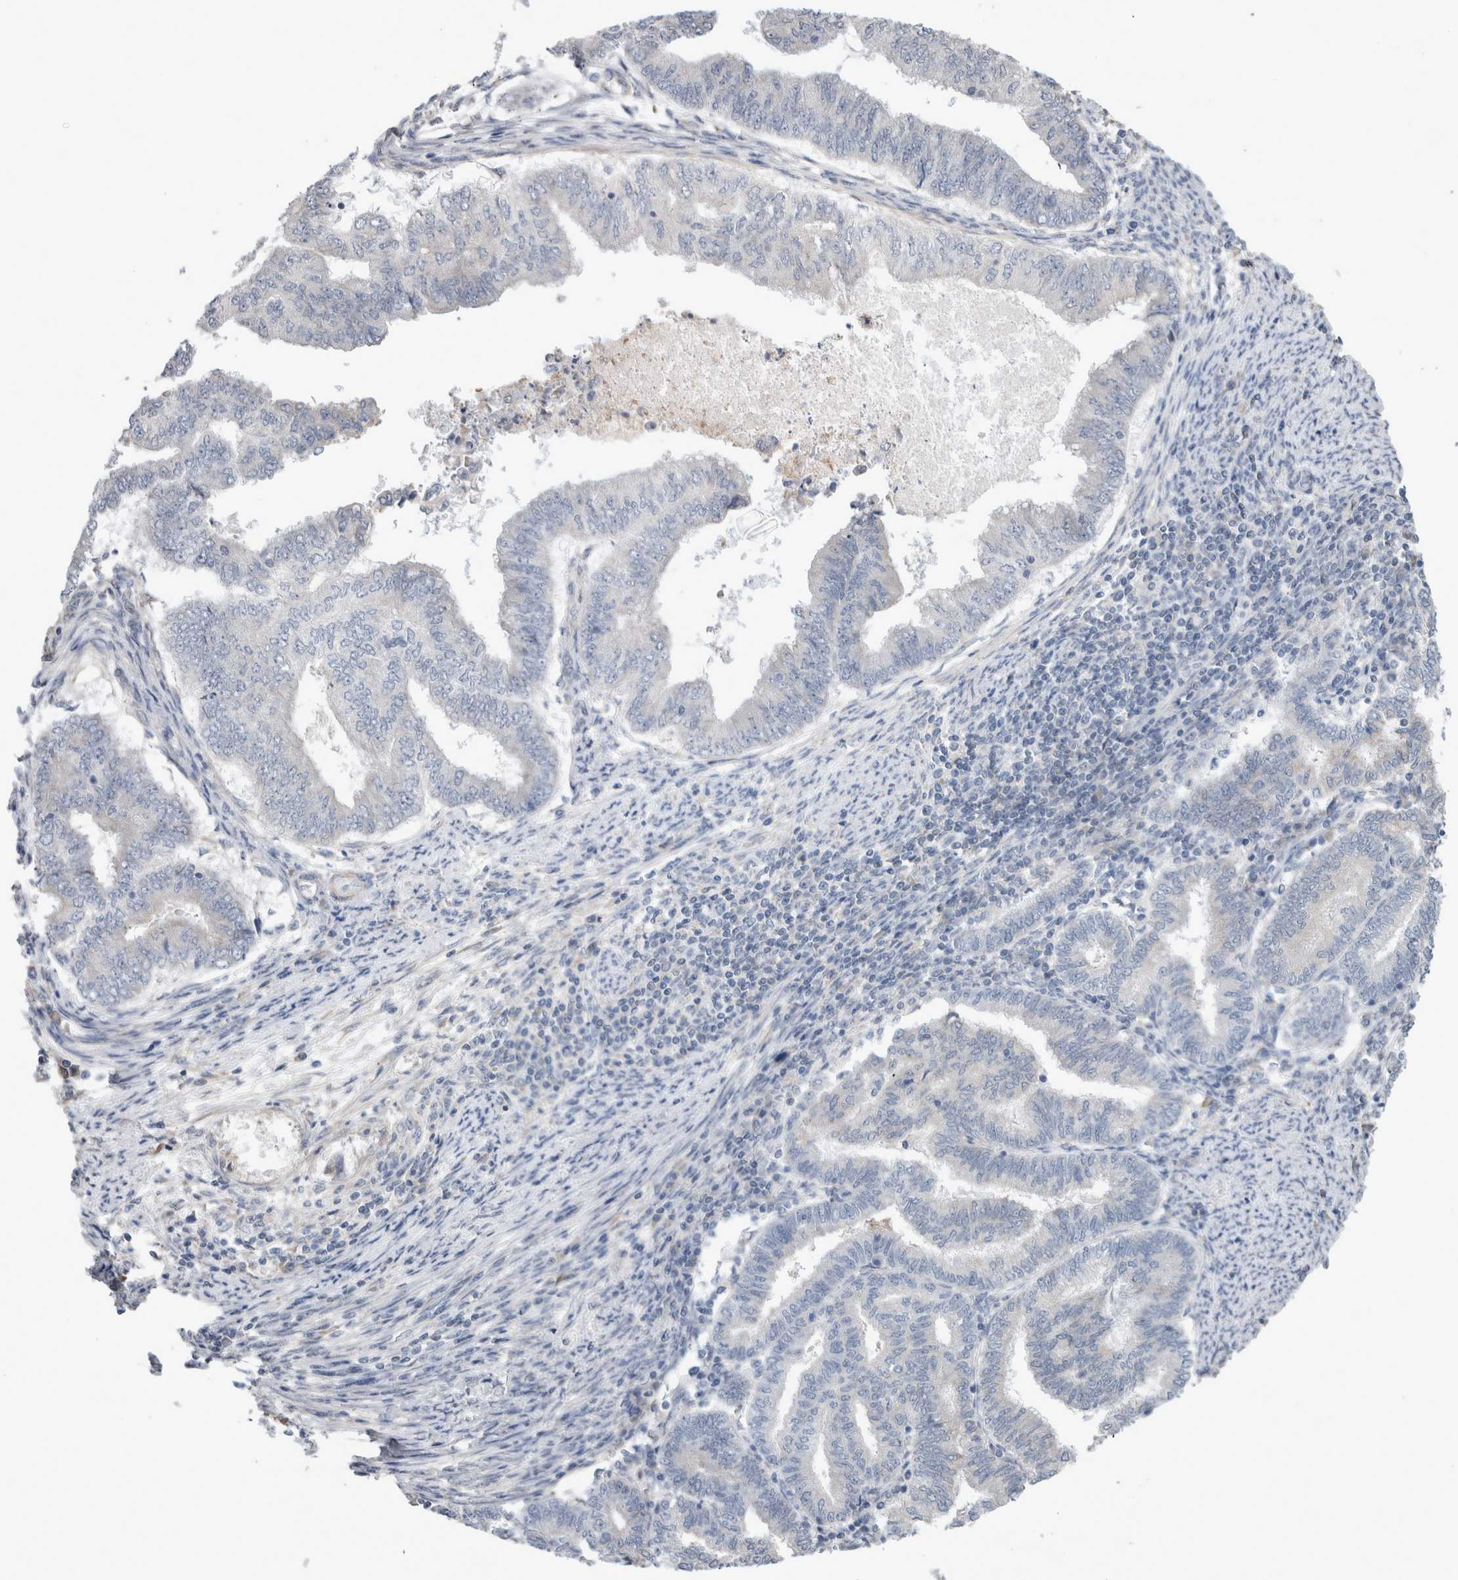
{"staining": {"intensity": "negative", "quantity": "none", "location": "none"}, "tissue": "endometrial cancer", "cell_type": "Tumor cells", "image_type": "cancer", "snomed": [{"axis": "morphology", "description": "Polyp, NOS"}, {"axis": "morphology", "description": "Adenocarcinoma, NOS"}, {"axis": "morphology", "description": "Adenoma, NOS"}, {"axis": "topography", "description": "Endometrium"}], "caption": "An immunohistochemistry photomicrograph of endometrial adenocarcinoma is shown. There is no staining in tumor cells of endometrial adenocarcinoma.", "gene": "SMAP2", "patient": {"sex": "female", "age": 79}}